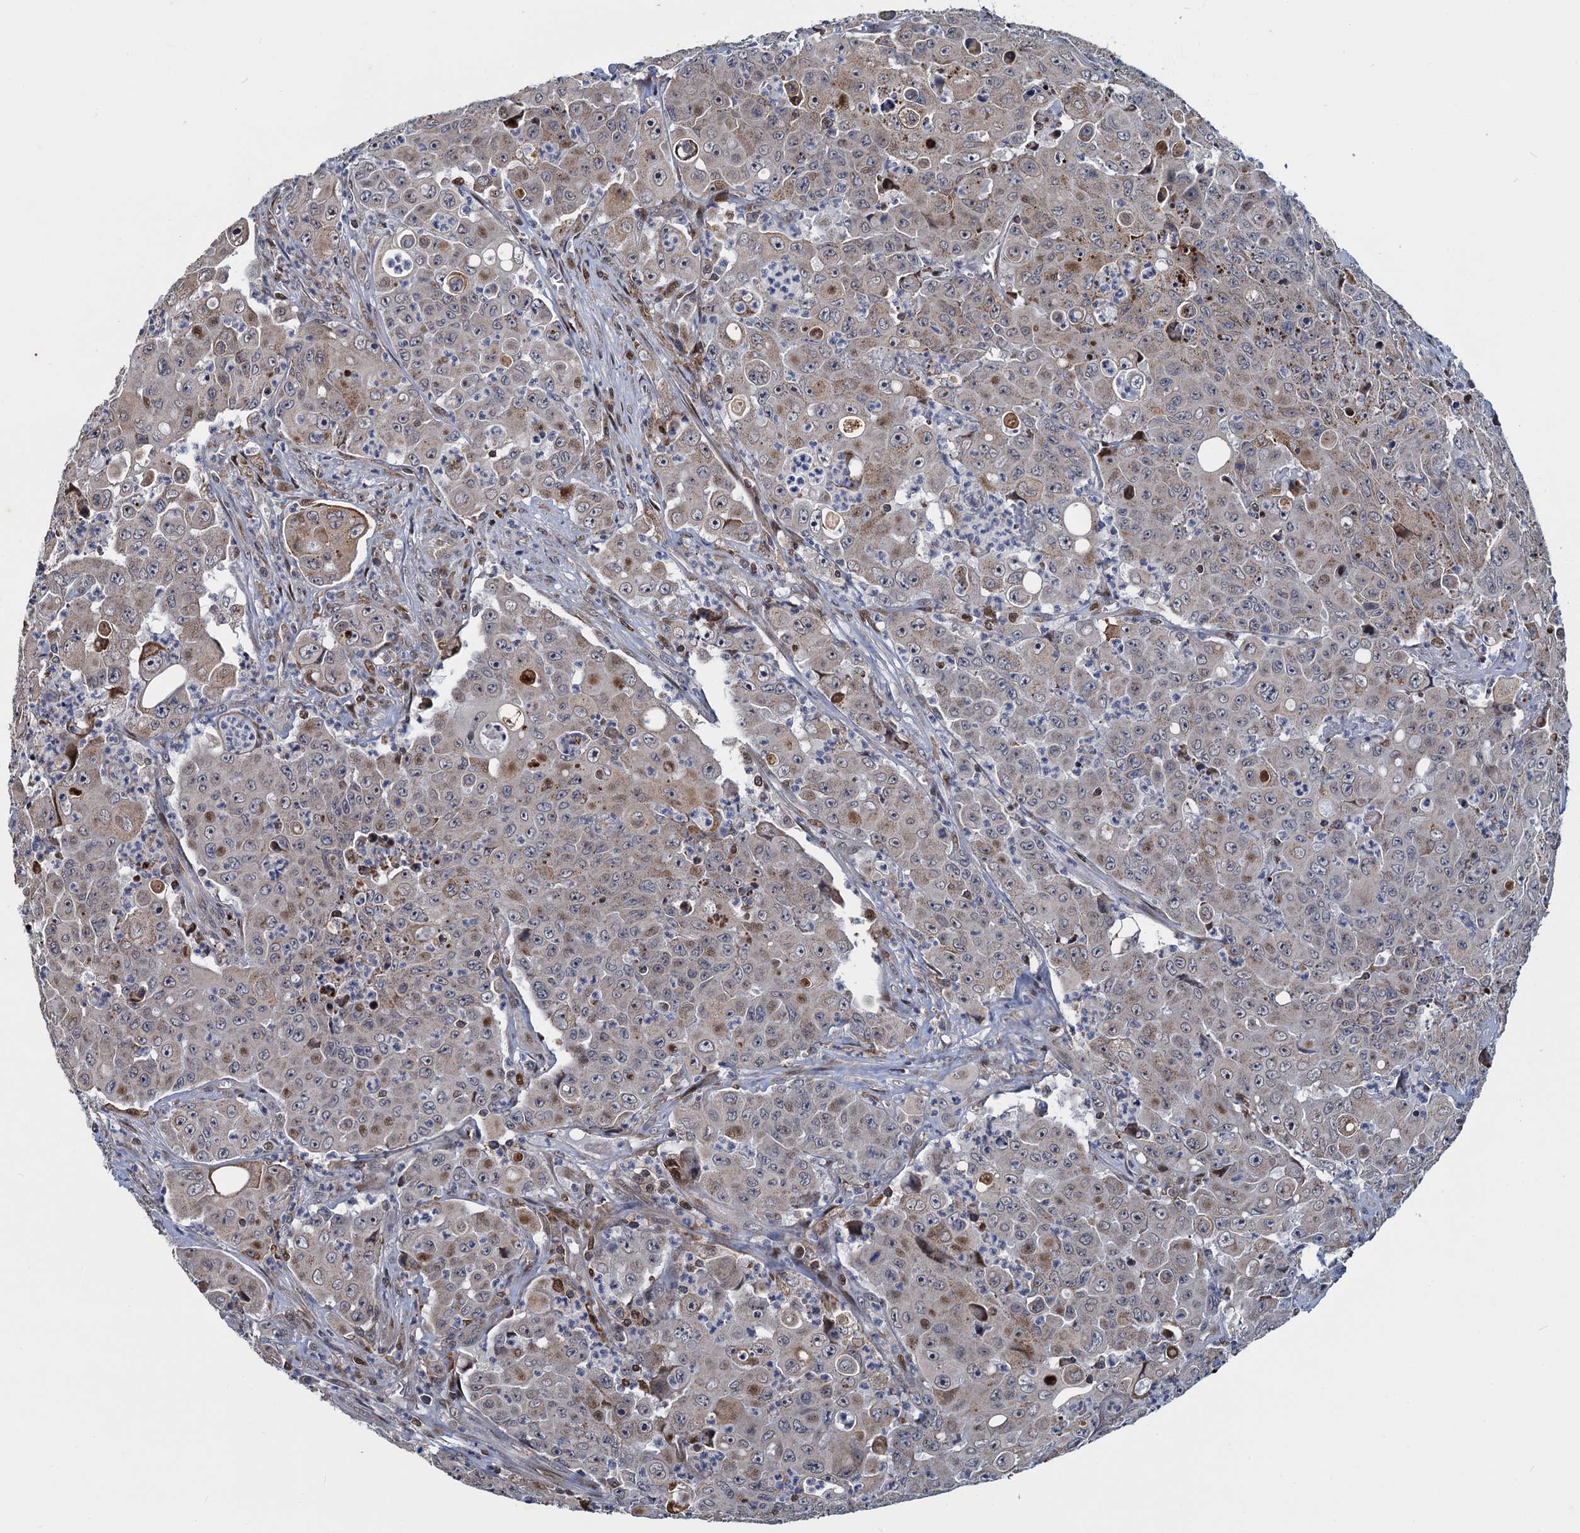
{"staining": {"intensity": "weak", "quantity": "<25%", "location": "cytoplasmic/membranous"}, "tissue": "colorectal cancer", "cell_type": "Tumor cells", "image_type": "cancer", "snomed": [{"axis": "morphology", "description": "Adenocarcinoma, NOS"}, {"axis": "topography", "description": "Colon"}], "caption": "DAB (3,3'-diaminobenzidine) immunohistochemical staining of human adenocarcinoma (colorectal) reveals no significant expression in tumor cells.", "gene": "CCDC102A", "patient": {"sex": "male", "age": 51}}